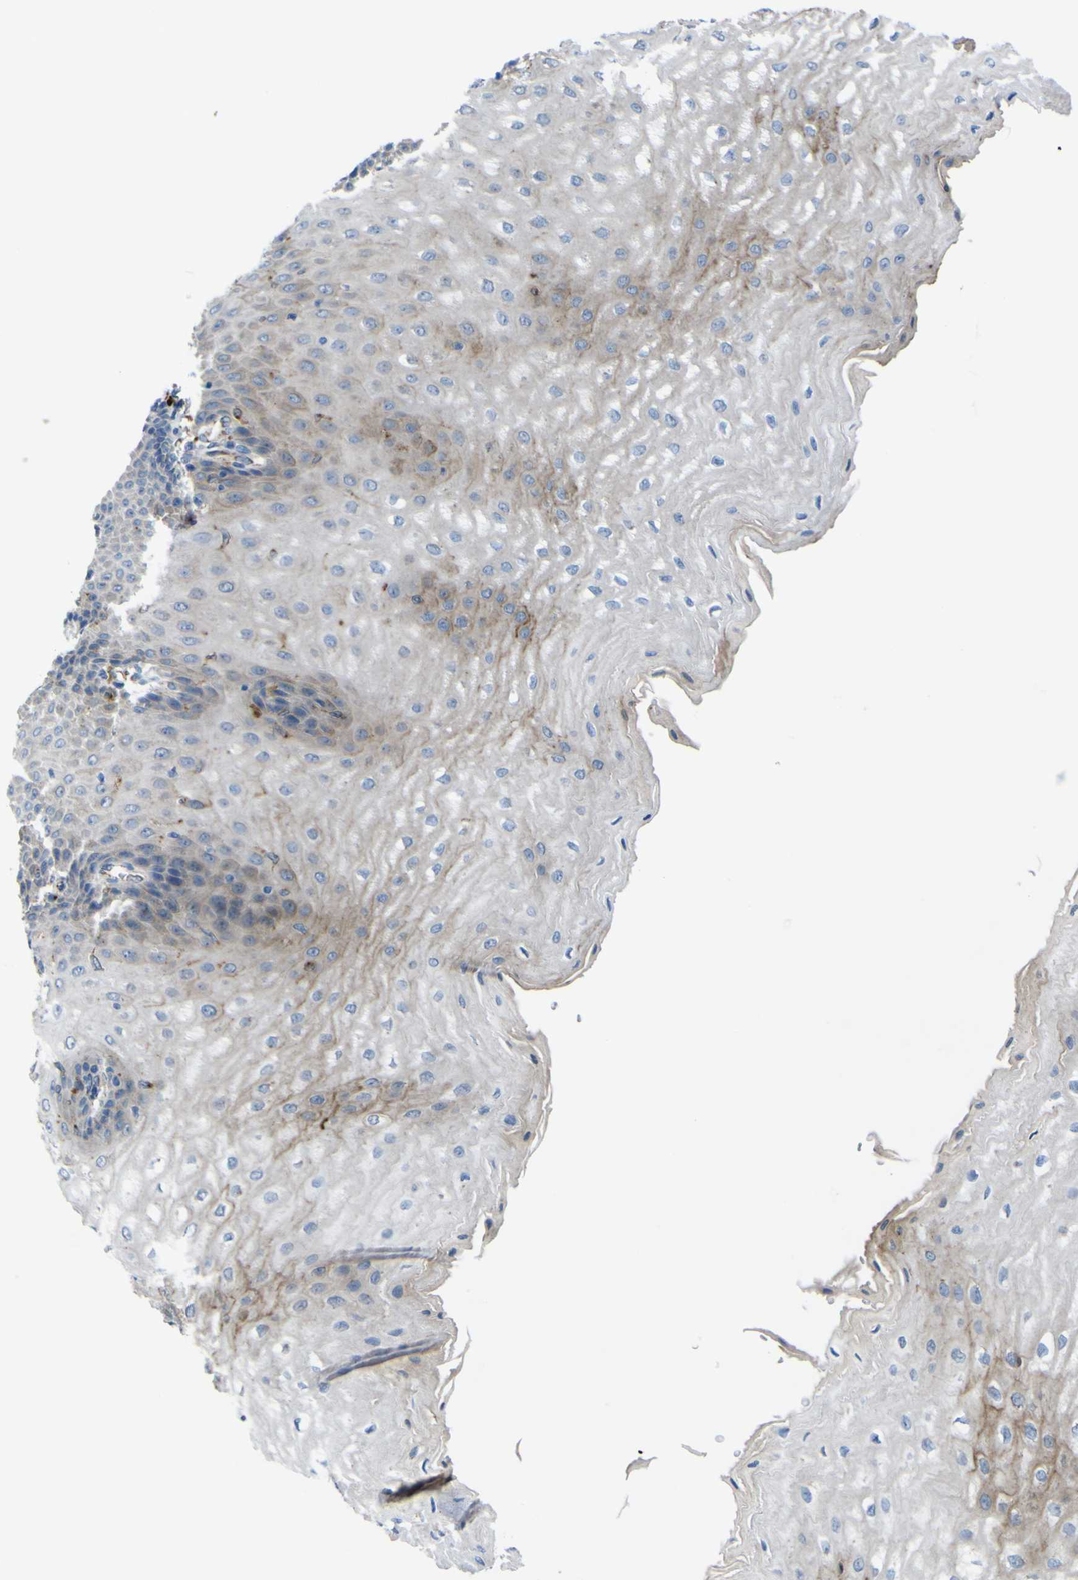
{"staining": {"intensity": "weak", "quantity": "25%-75%", "location": "cytoplasmic/membranous"}, "tissue": "esophagus", "cell_type": "Squamous epithelial cells", "image_type": "normal", "snomed": [{"axis": "morphology", "description": "Normal tissue, NOS"}, {"axis": "topography", "description": "Esophagus"}], "caption": "A low amount of weak cytoplasmic/membranous staining is identified in about 25%-75% of squamous epithelial cells in unremarkable esophagus.", "gene": "CST3", "patient": {"sex": "male", "age": 54}}